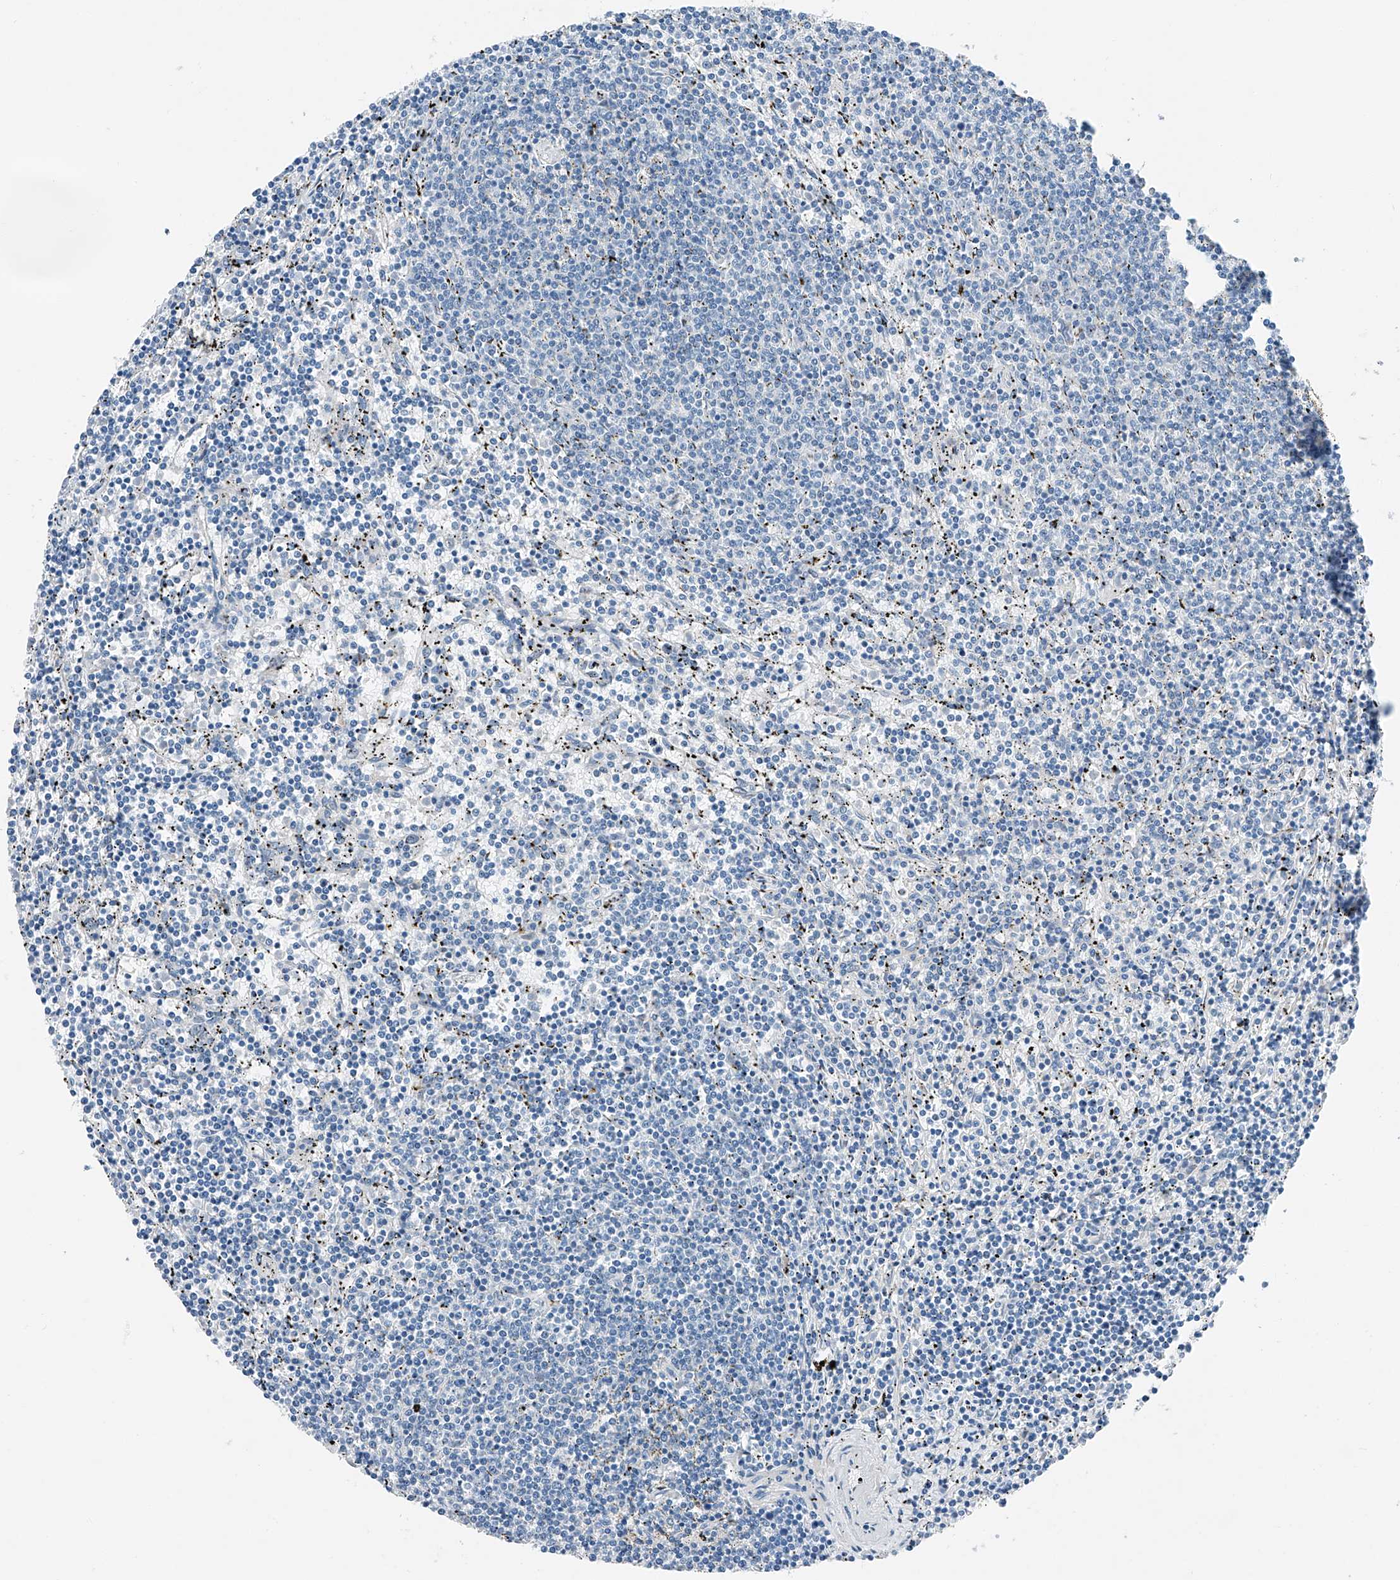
{"staining": {"intensity": "negative", "quantity": "none", "location": "none"}, "tissue": "lymphoma", "cell_type": "Tumor cells", "image_type": "cancer", "snomed": [{"axis": "morphology", "description": "Malignant lymphoma, non-Hodgkin's type, Low grade"}, {"axis": "topography", "description": "Spleen"}], "caption": "Immunohistochemical staining of human malignant lymphoma, non-Hodgkin's type (low-grade) shows no significant staining in tumor cells.", "gene": "MDGA1", "patient": {"sex": "female", "age": 50}}